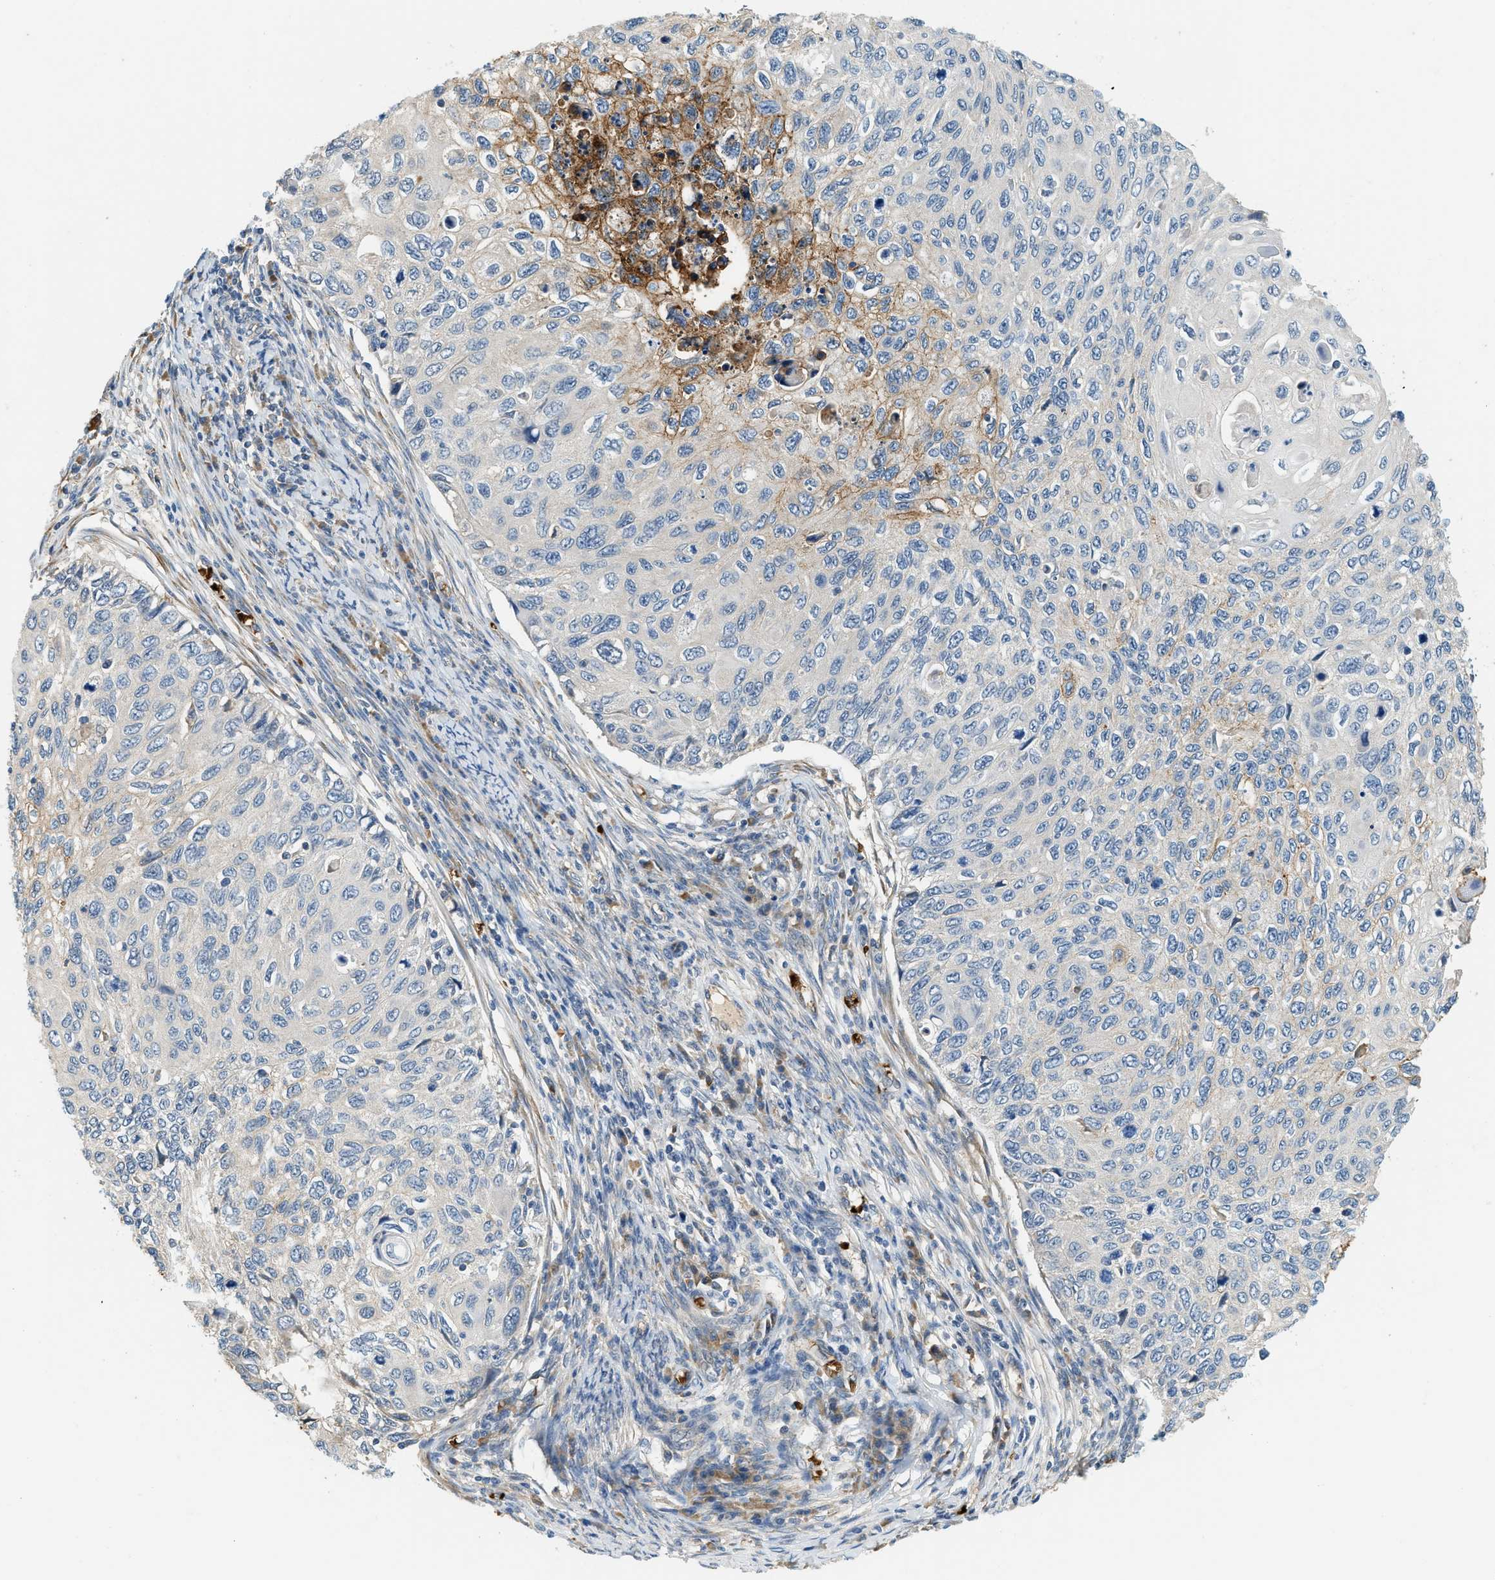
{"staining": {"intensity": "moderate", "quantity": "<25%", "location": "cytoplasmic/membranous"}, "tissue": "cervical cancer", "cell_type": "Tumor cells", "image_type": "cancer", "snomed": [{"axis": "morphology", "description": "Squamous cell carcinoma, NOS"}, {"axis": "topography", "description": "Cervix"}], "caption": "Cervical cancer (squamous cell carcinoma) was stained to show a protein in brown. There is low levels of moderate cytoplasmic/membranous staining in approximately <25% of tumor cells. (DAB (3,3'-diaminobenzidine) = brown stain, brightfield microscopy at high magnification).", "gene": "CYTH2", "patient": {"sex": "female", "age": 70}}